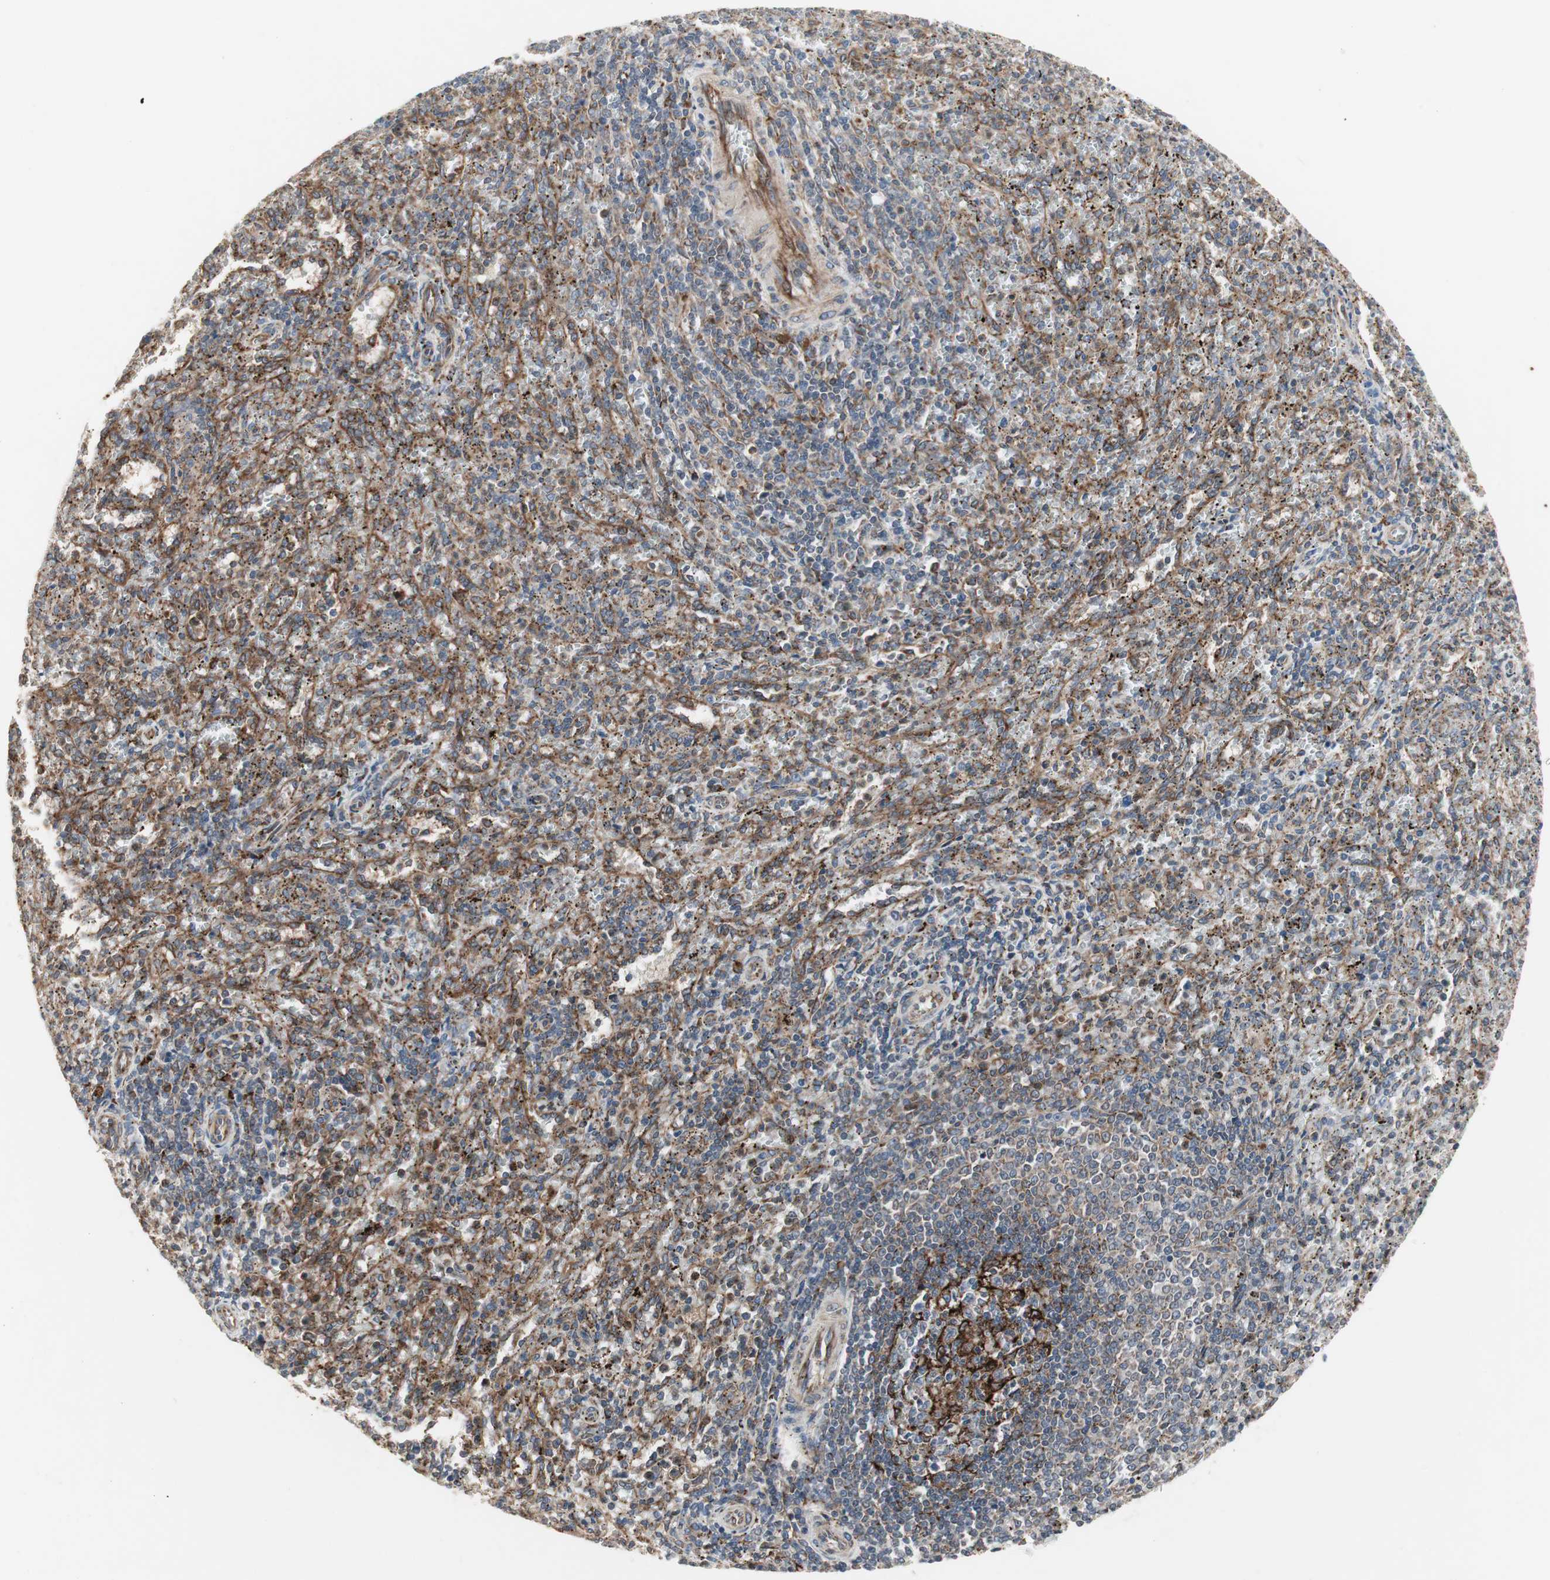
{"staining": {"intensity": "moderate", "quantity": "25%-75%", "location": "cytoplasmic/membranous"}, "tissue": "spleen", "cell_type": "Cells in red pulp", "image_type": "normal", "snomed": [{"axis": "morphology", "description": "Normal tissue, NOS"}, {"axis": "topography", "description": "Spleen"}], "caption": "Moderate cytoplasmic/membranous staining for a protein is present in about 25%-75% of cells in red pulp of normal spleen using immunohistochemistry (IHC).", "gene": "H6PD", "patient": {"sex": "female", "age": 10}}